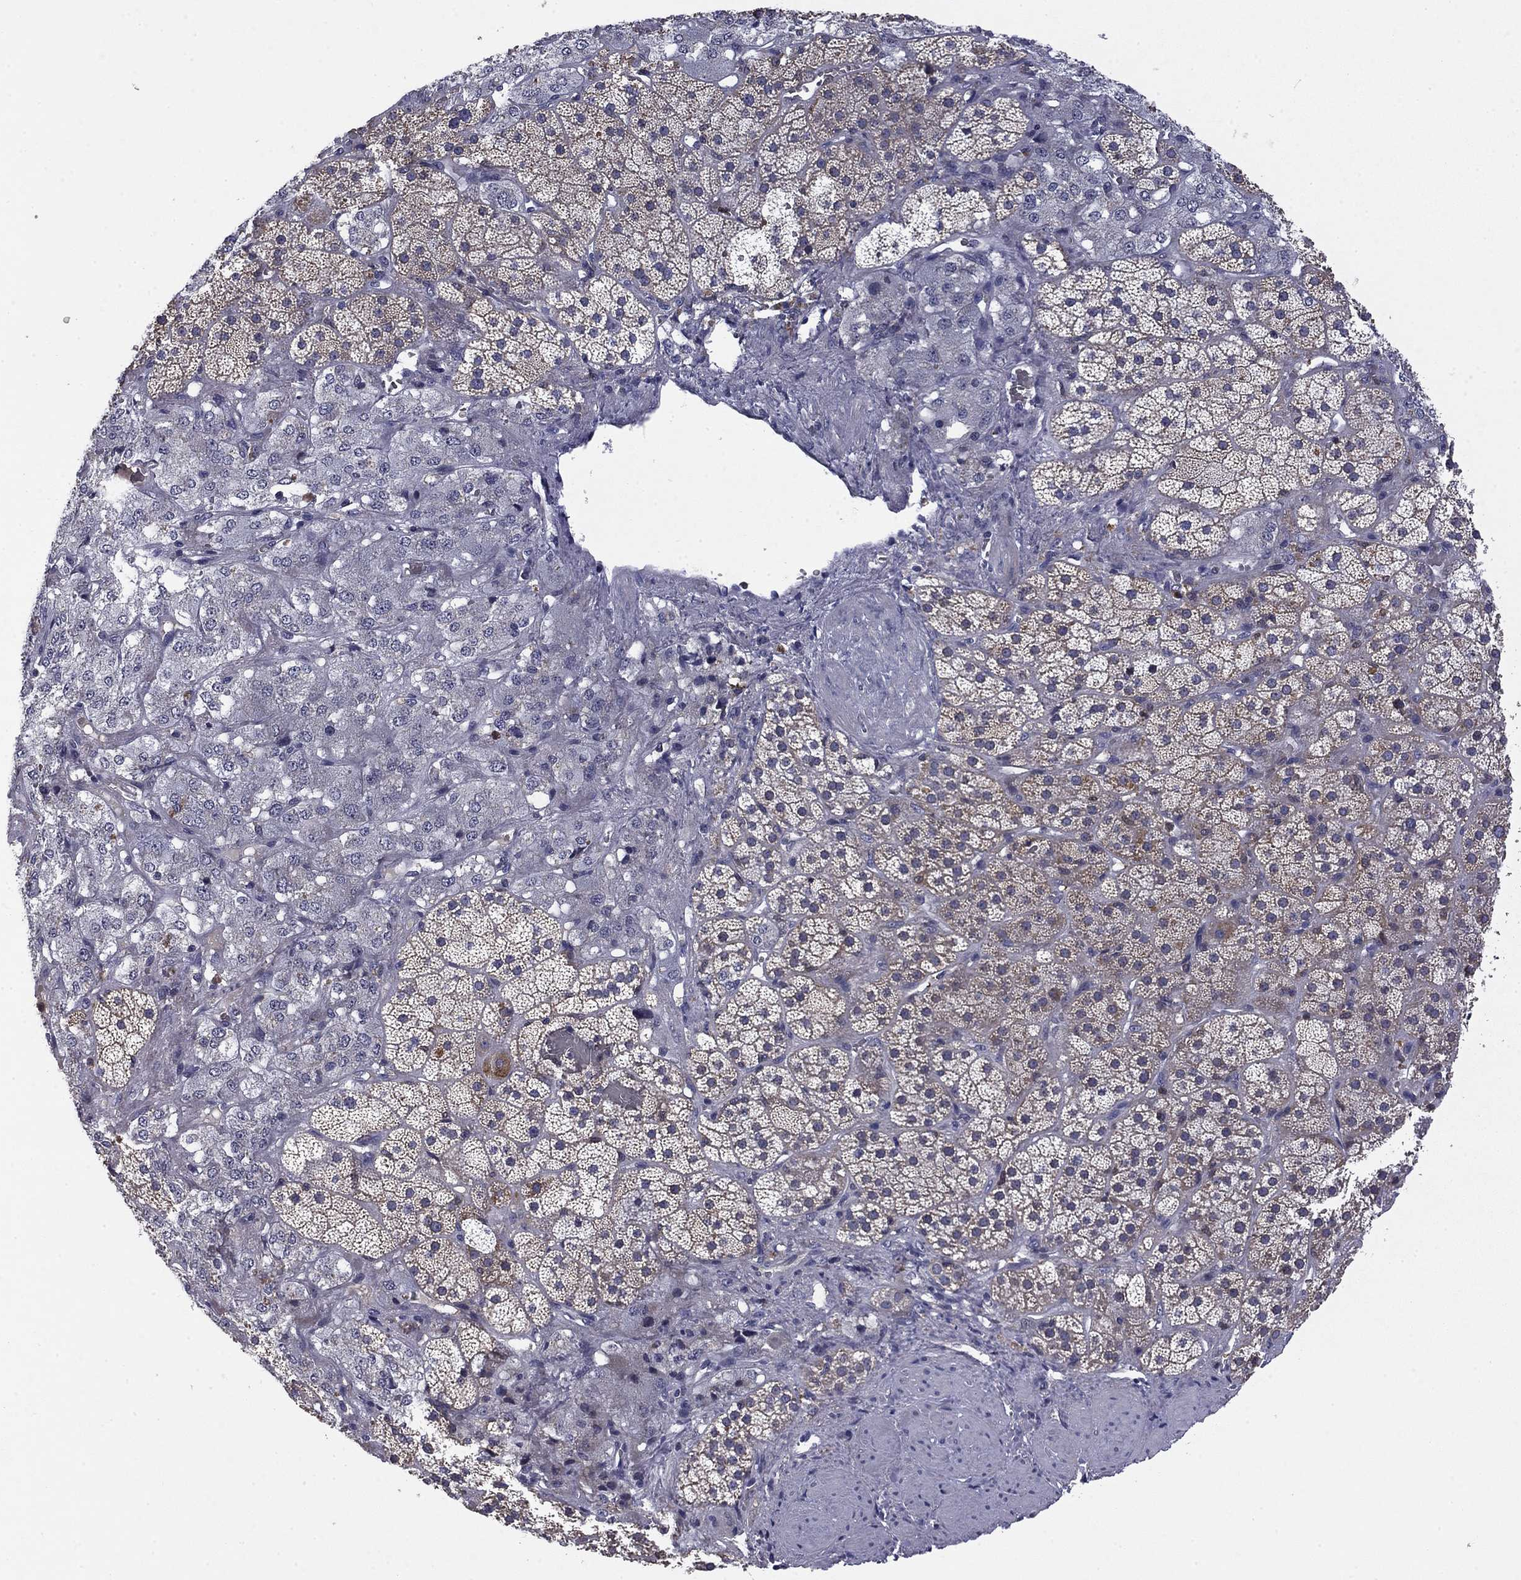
{"staining": {"intensity": "moderate", "quantity": "<25%", "location": "cytoplasmic/membranous"}, "tissue": "adrenal gland", "cell_type": "Glandular cells", "image_type": "normal", "snomed": [{"axis": "morphology", "description": "Normal tissue, NOS"}, {"axis": "topography", "description": "Adrenal gland"}], "caption": "Protein analysis of normal adrenal gland exhibits moderate cytoplasmic/membranous expression in approximately <25% of glandular cells.", "gene": "CEACAM7", "patient": {"sex": "male", "age": 57}}